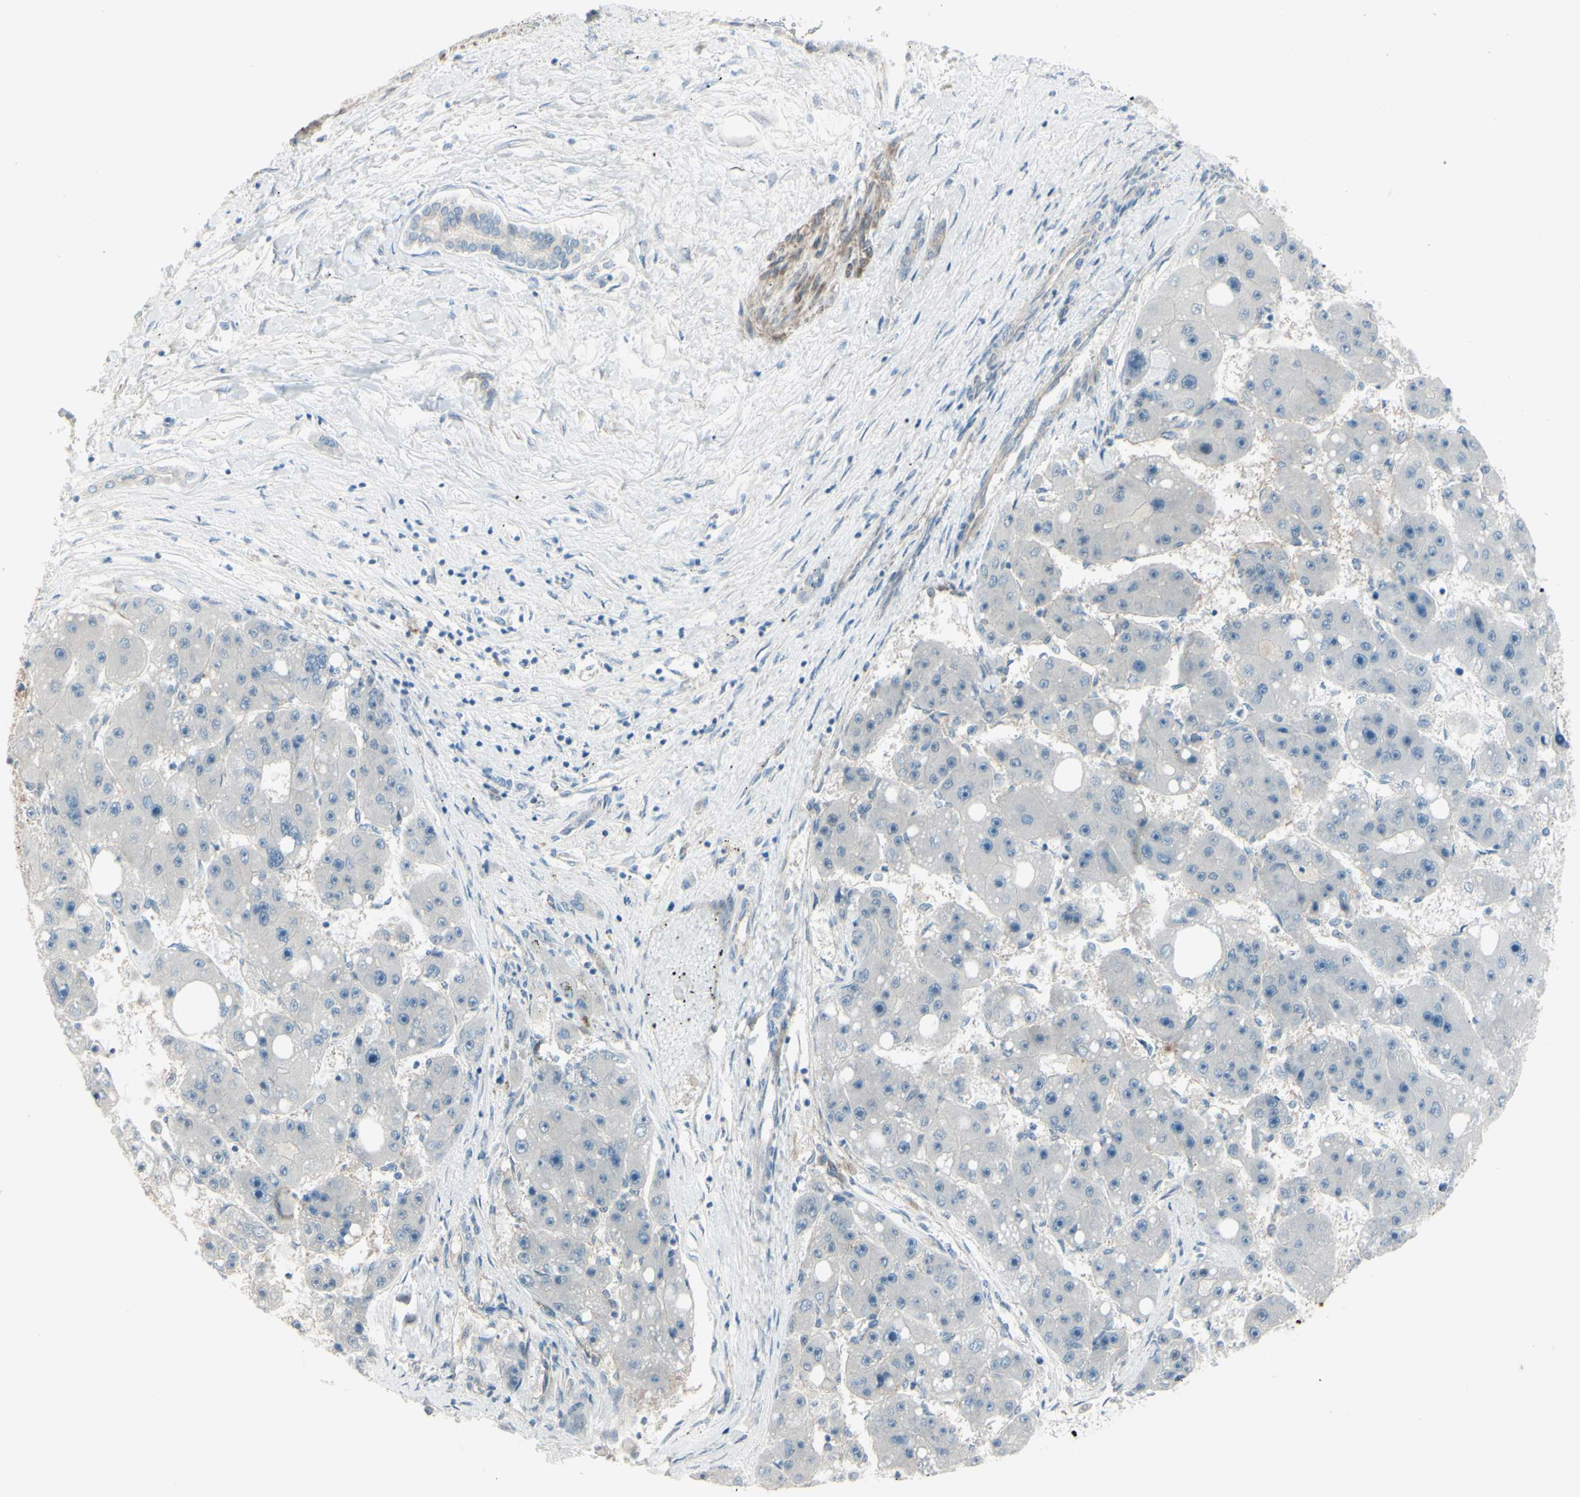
{"staining": {"intensity": "weak", "quantity": "<25%", "location": "cytoplasmic/membranous"}, "tissue": "liver cancer", "cell_type": "Tumor cells", "image_type": "cancer", "snomed": [{"axis": "morphology", "description": "Carcinoma, Hepatocellular, NOS"}, {"axis": "topography", "description": "Liver"}], "caption": "A histopathology image of human liver cancer is negative for staining in tumor cells. (Stains: DAB immunohistochemistry (IHC) with hematoxylin counter stain, Microscopy: brightfield microscopy at high magnification).", "gene": "LRRK1", "patient": {"sex": "female", "age": 61}}